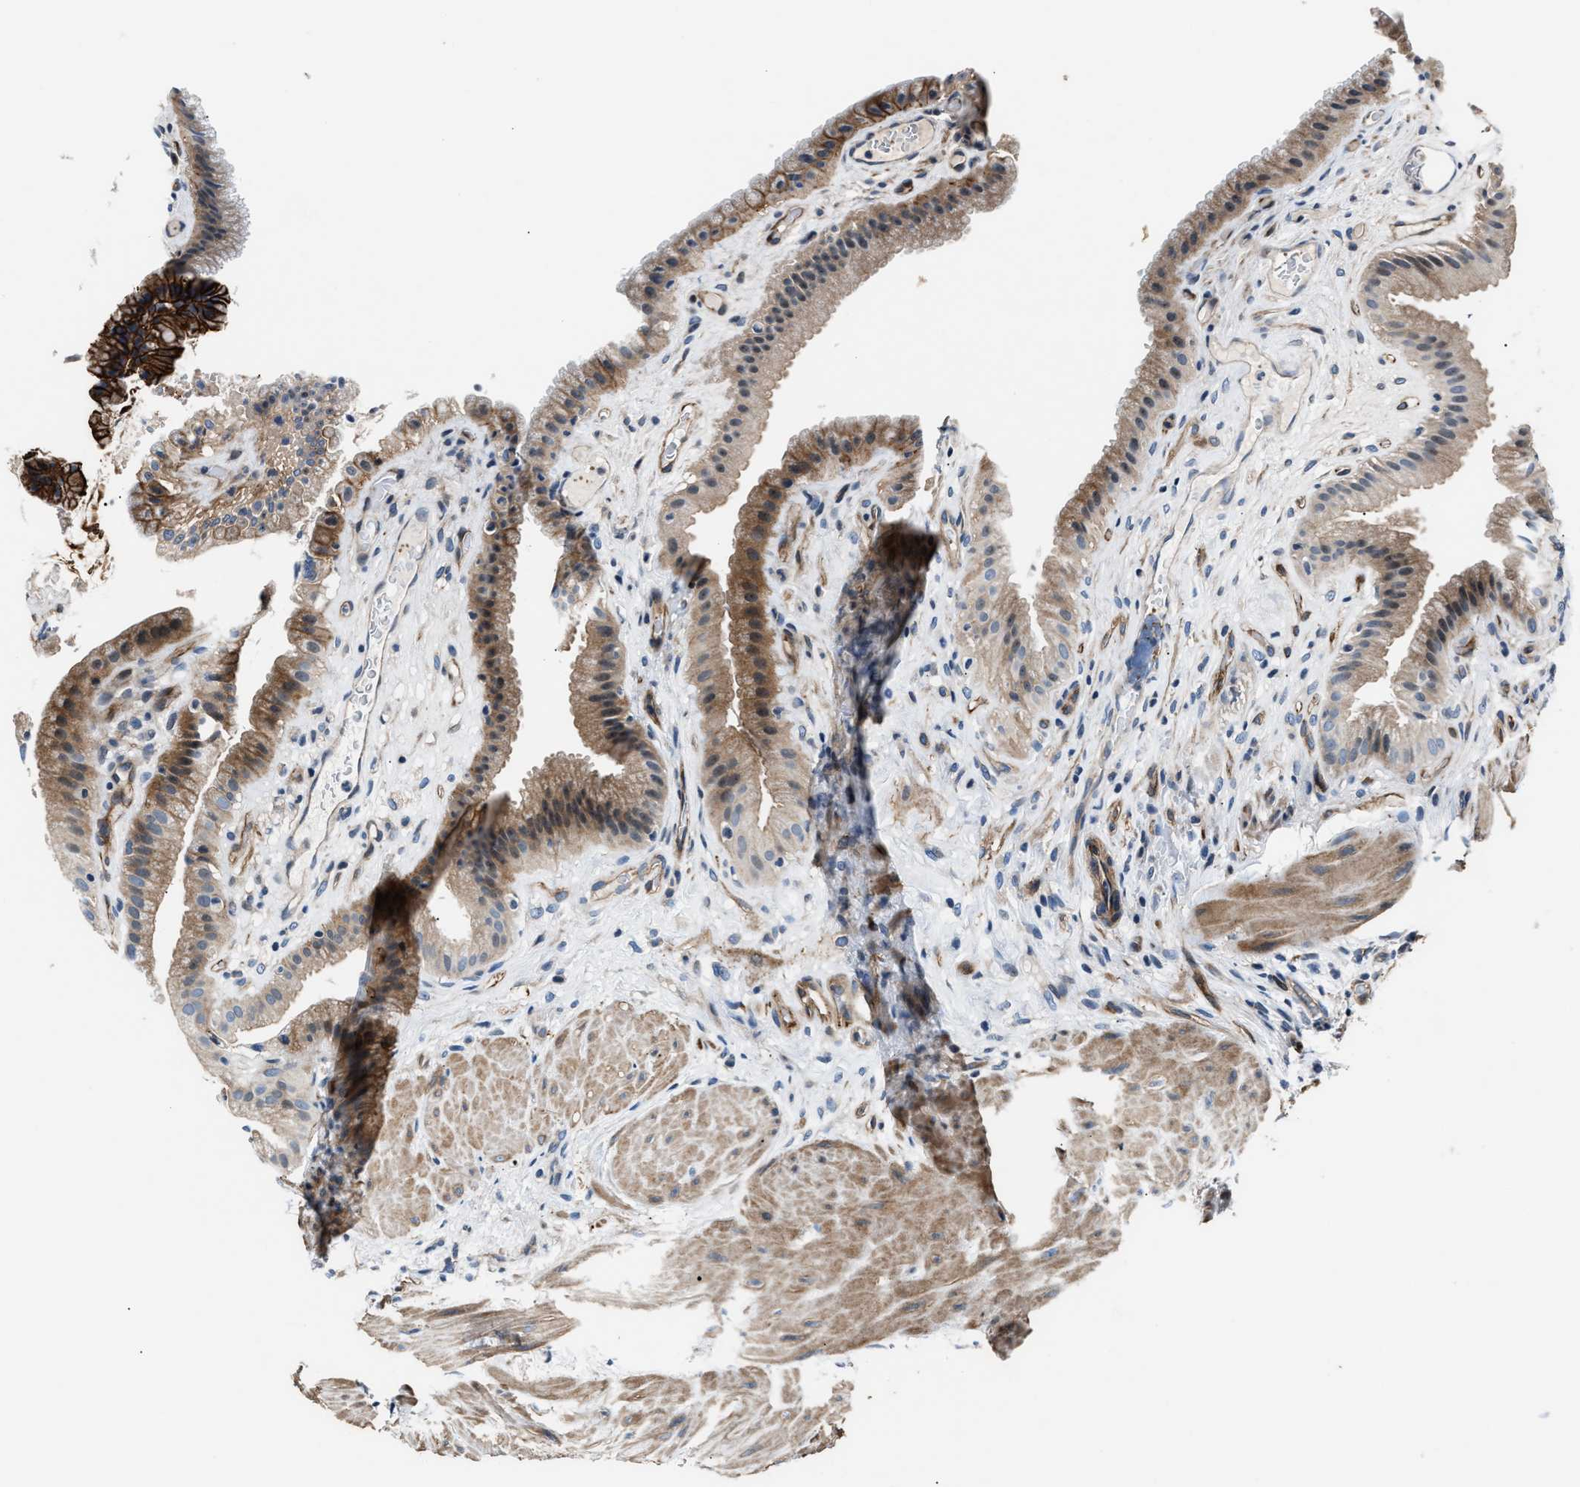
{"staining": {"intensity": "moderate", "quantity": ">75%", "location": "cytoplasmic/membranous"}, "tissue": "gallbladder", "cell_type": "Glandular cells", "image_type": "normal", "snomed": [{"axis": "morphology", "description": "Normal tissue, NOS"}, {"axis": "topography", "description": "Gallbladder"}], "caption": "High-magnification brightfield microscopy of unremarkable gallbladder stained with DAB (brown) and counterstained with hematoxylin (blue). glandular cells exhibit moderate cytoplasmic/membranous positivity is appreciated in approximately>75% of cells. The staining is performed using DAB brown chromogen to label protein expression. The nuclei are counter-stained blue using hematoxylin.", "gene": "MPDZ", "patient": {"sex": "male", "age": 49}}